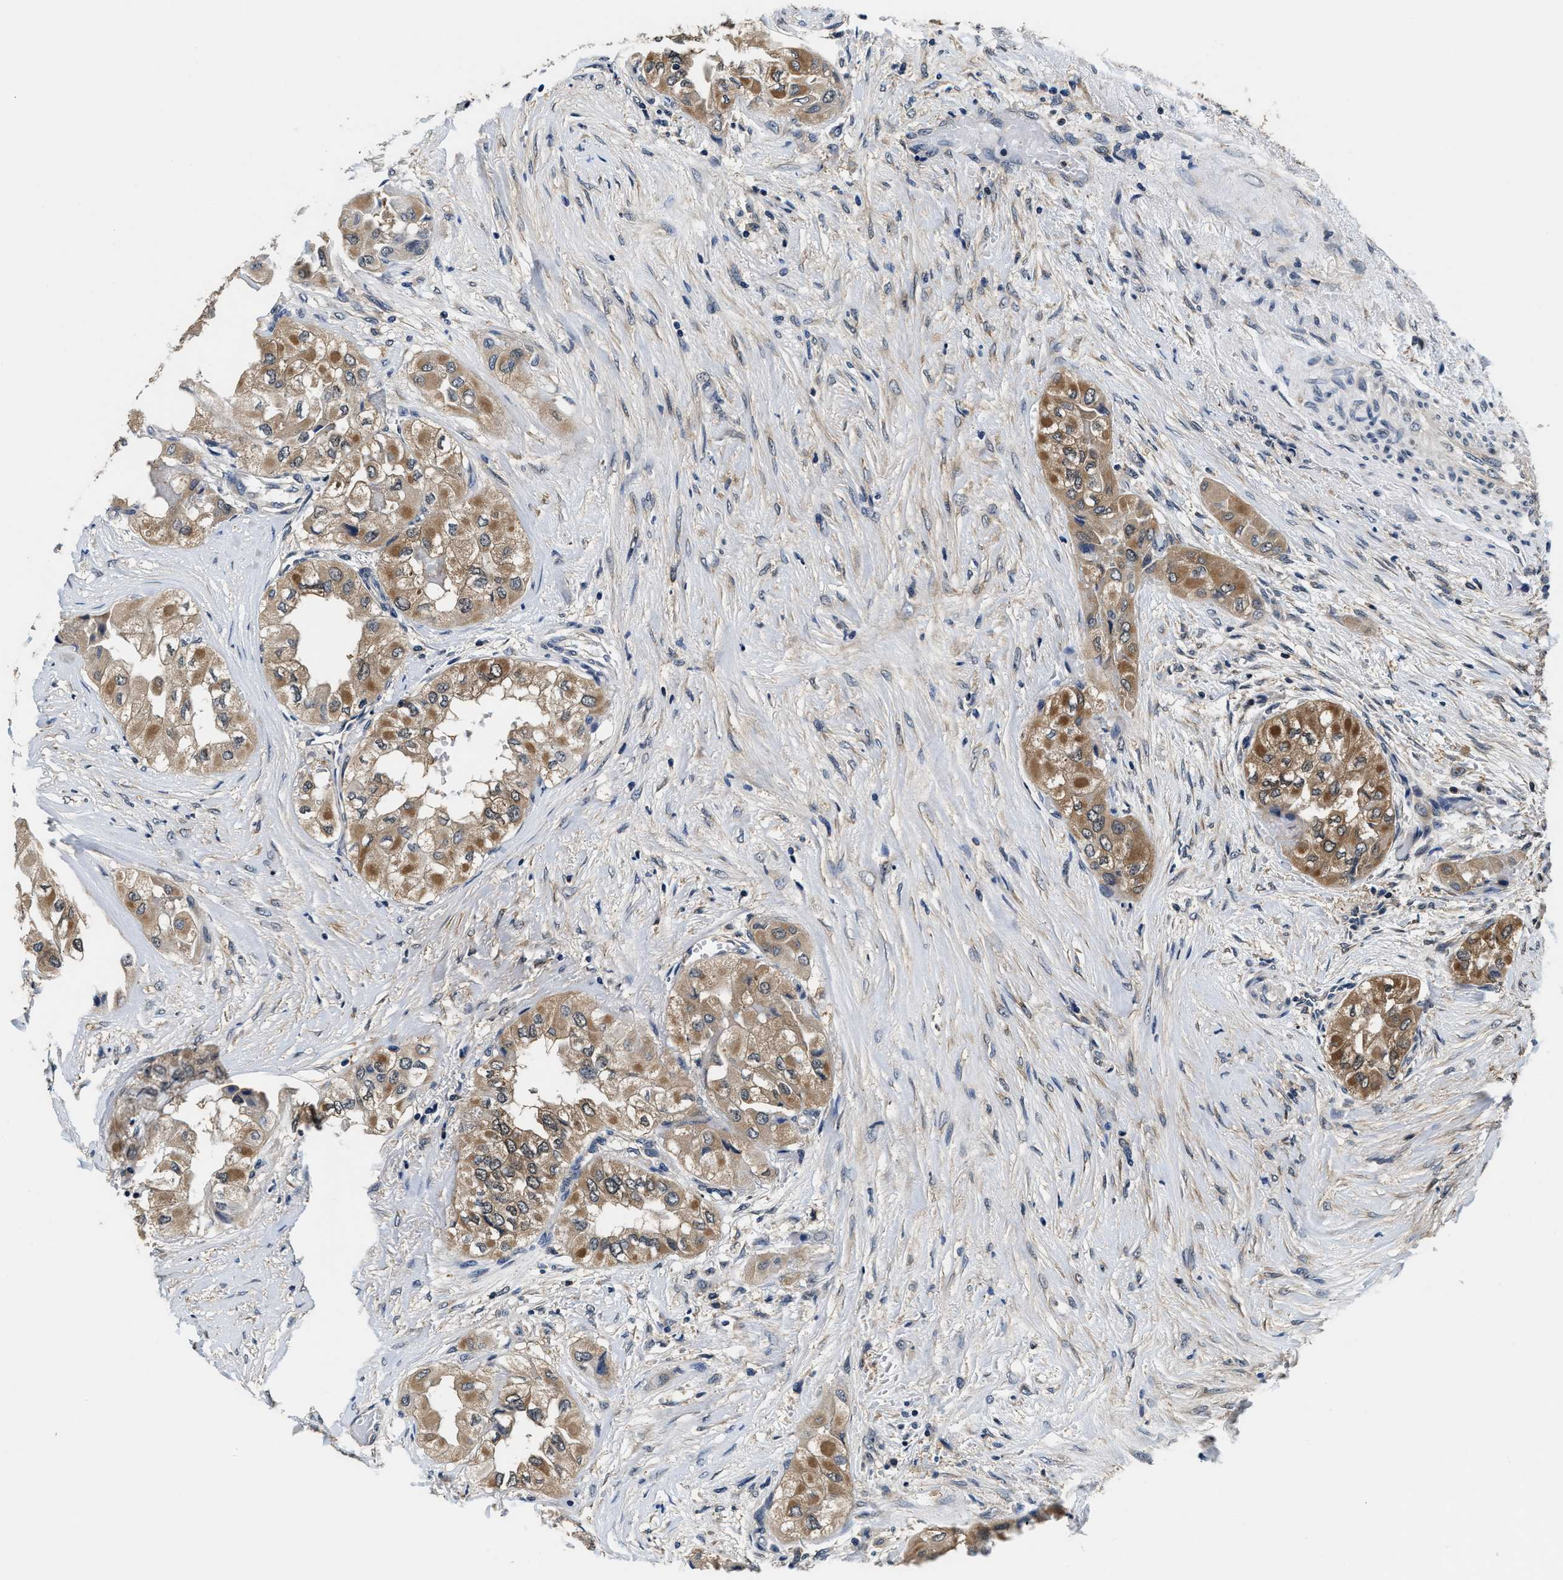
{"staining": {"intensity": "moderate", "quantity": ">75%", "location": "cytoplasmic/membranous"}, "tissue": "thyroid cancer", "cell_type": "Tumor cells", "image_type": "cancer", "snomed": [{"axis": "morphology", "description": "Papillary adenocarcinoma, NOS"}, {"axis": "topography", "description": "Thyroid gland"}], "caption": "Thyroid papillary adenocarcinoma was stained to show a protein in brown. There is medium levels of moderate cytoplasmic/membranous positivity in approximately >75% of tumor cells.", "gene": "PHPT1", "patient": {"sex": "female", "age": 59}}